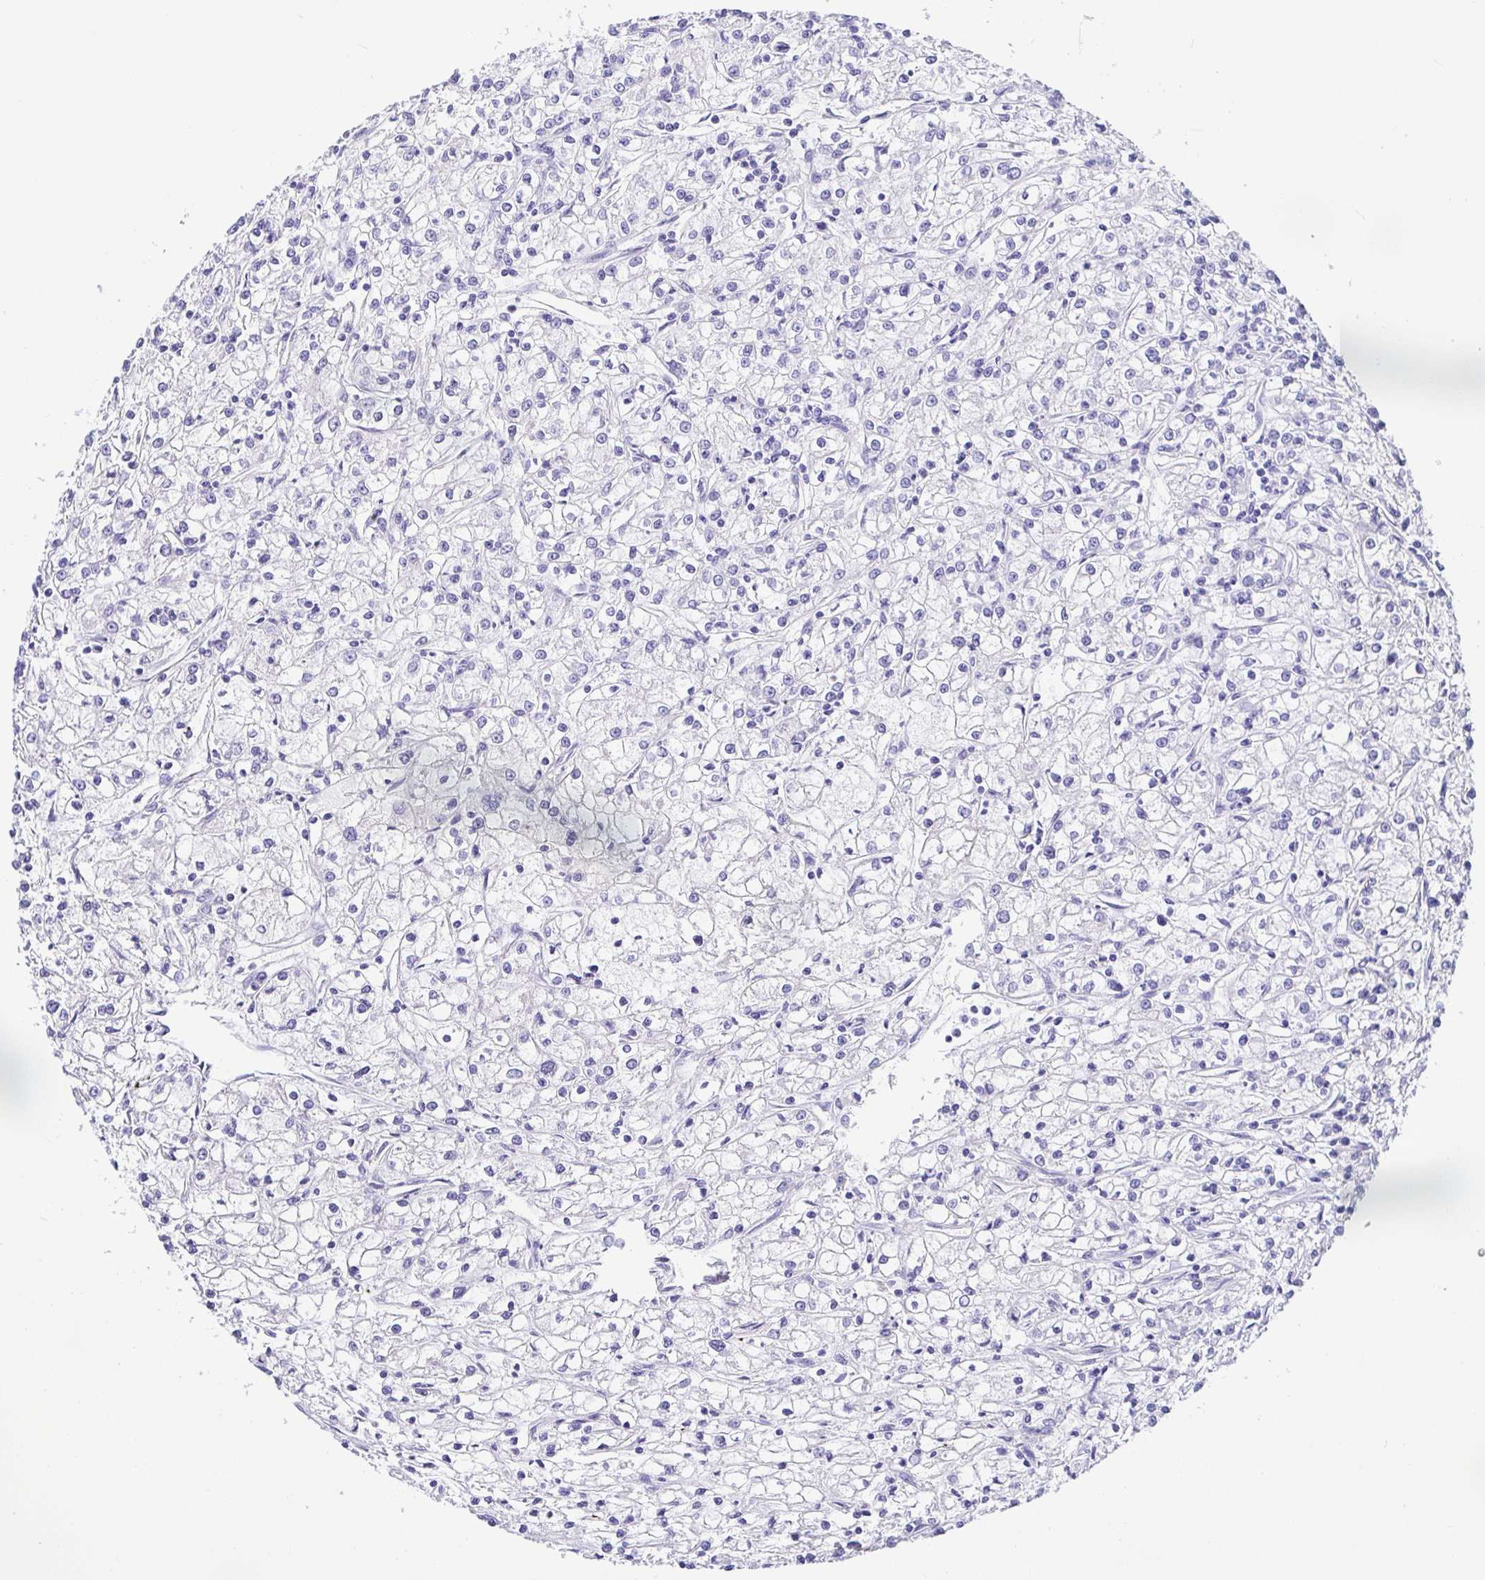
{"staining": {"intensity": "negative", "quantity": "none", "location": "none"}, "tissue": "renal cancer", "cell_type": "Tumor cells", "image_type": "cancer", "snomed": [{"axis": "morphology", "description": "Adenocarcinoma, NOS"}, {"axis": "topography", "description": "Kidney"}], "caption": "A micrograph of renal cancer (adenocarcinoma) stained for a protein reveals no brown staining in tumor cells.", "gene": "PRAMEF19", "patient": {"sex": "female", "age": 59}}